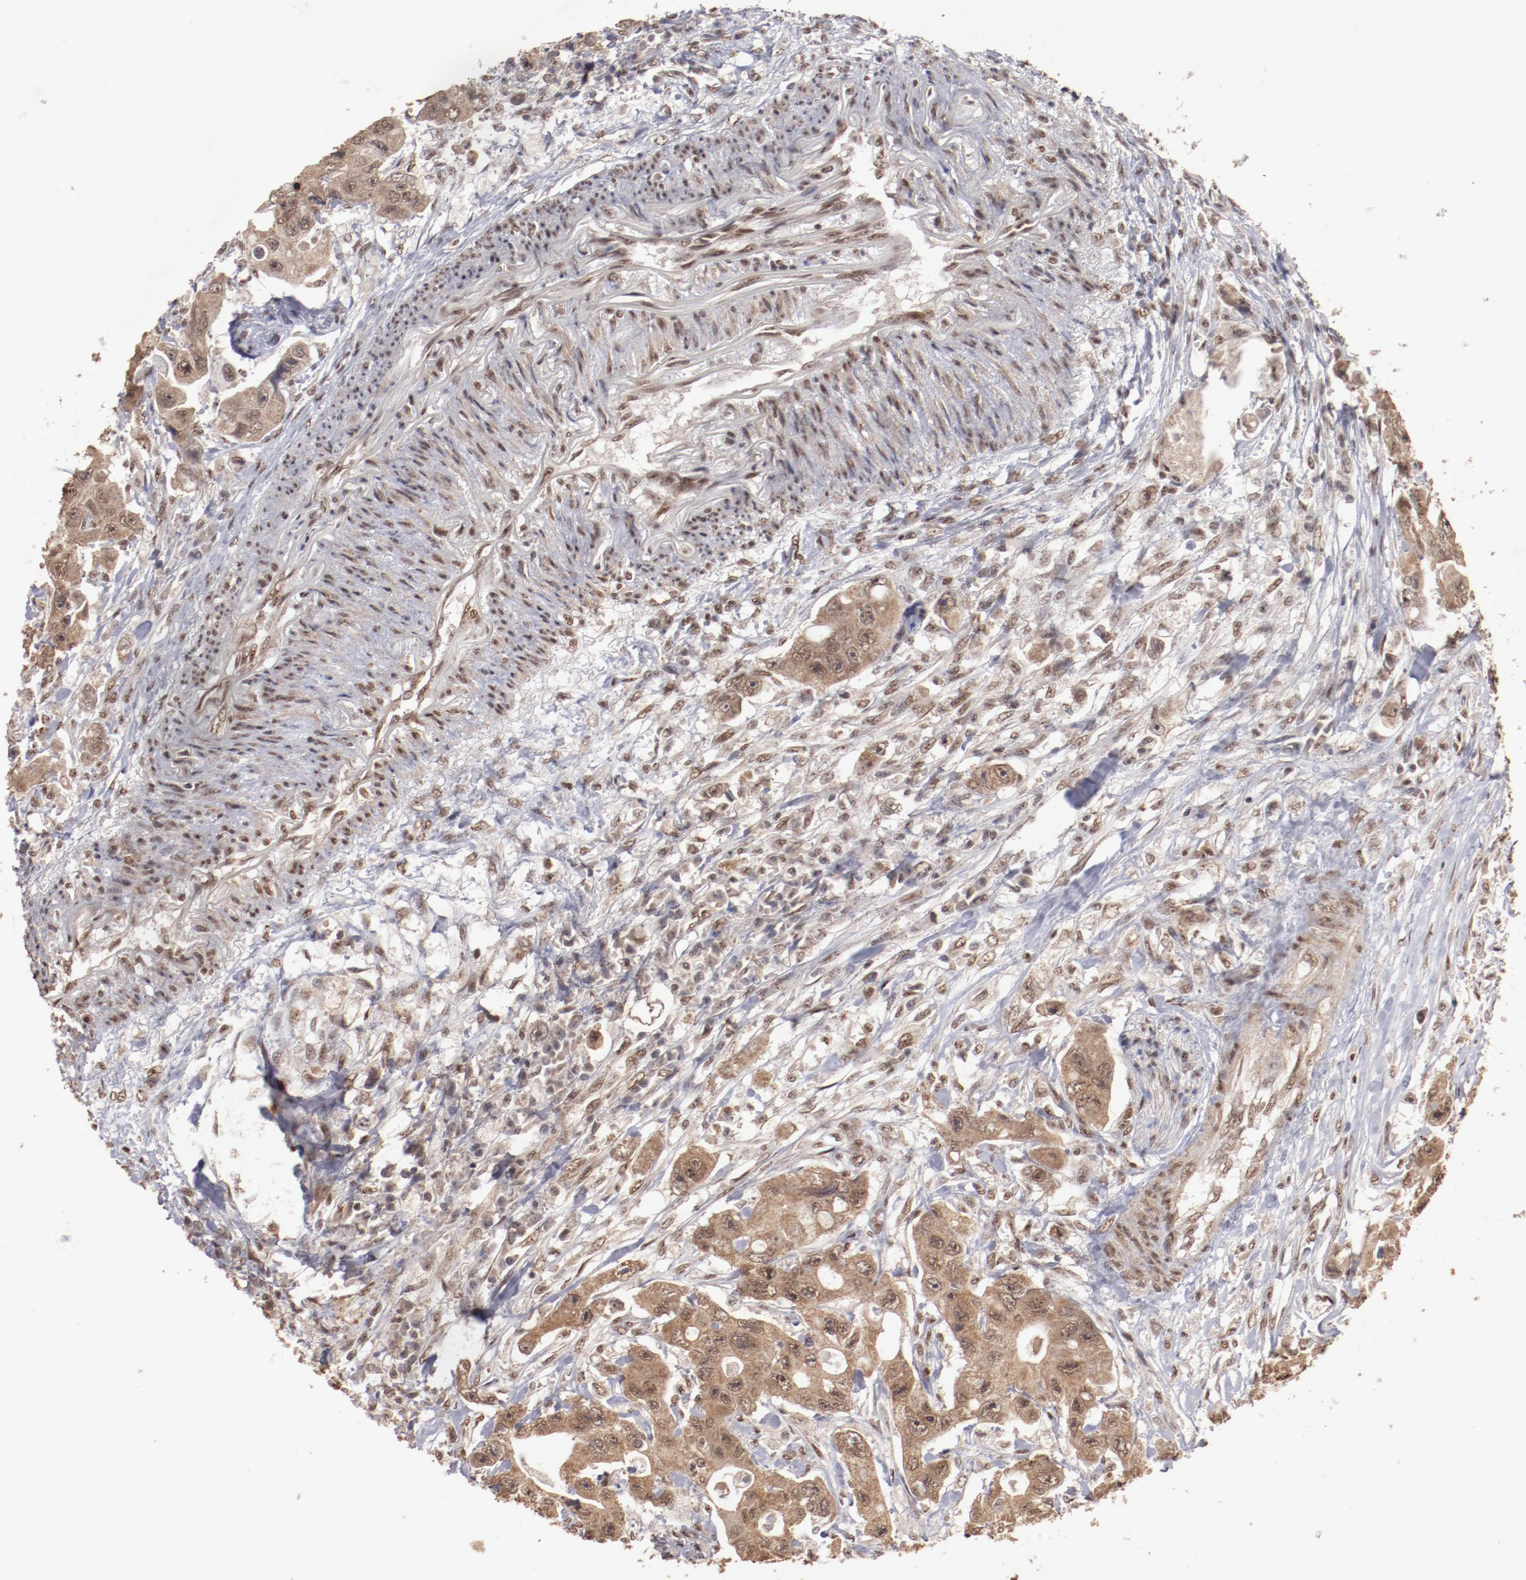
{"staining": {"intensity": "moderate", "quantity": ">75%", "location": "cytoplasmic/membranous,nuclear"}, "tissue": "colorectal cancer", "cell_type": "Tumor cells", "image_type": "cancer", "snomed": [{"axis": "morphology", "description": "Adenocarcinoma, NOS"}, {"axis": "topography", "description": "Colon"}], "caption": "Colorectal adenocarcinoma stained with DAB immunohistochemistry (IHC) reveals medium levels of moderate cytoplasmic/membranous and nuclear positivity in approximately >75% of tumor cells. Using DAB (brown) and hematoxylin (blue) stains, captured at high magnification using brightfield microscopy.", "gene": "CLOCK", "patient": {"sex": "female", "age": 46}}